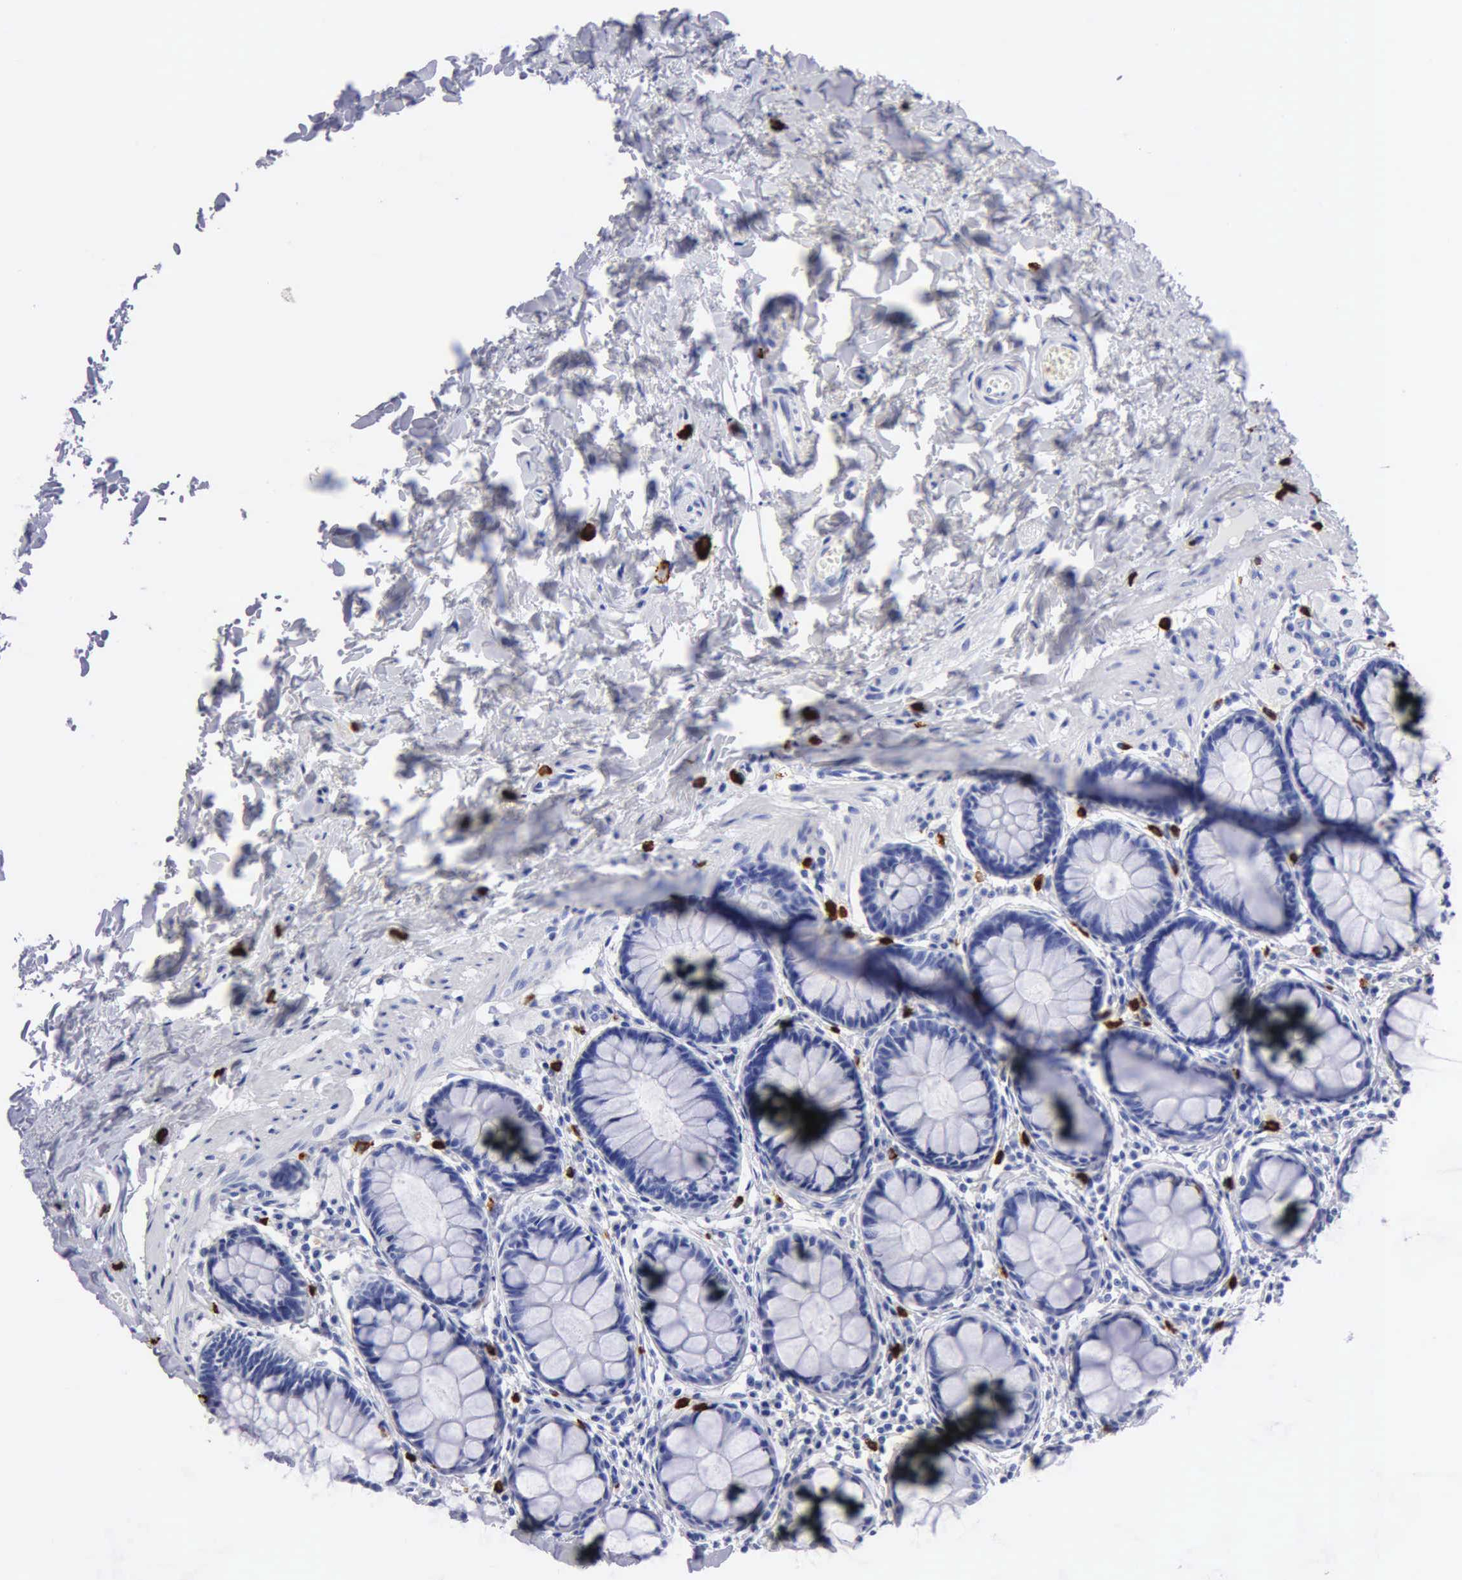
{"staining": {"intensity": "negative", "quantity": "none", "location": "none"}, "tissue": "rectum", "cell_type": "Glandular cells", "image_type": "normal", "snomed": [{"axis": "morphology", "description": "Normal tissue, NOS"}, {"axis": "topography", "description": "Rectum"}], "caption": "Glandular cells are negative for brown protein staining in normal rectum. Nuclei are stained in blue.", "gene": "CTSG", "patient": {"sex": "male", "age": 86}}